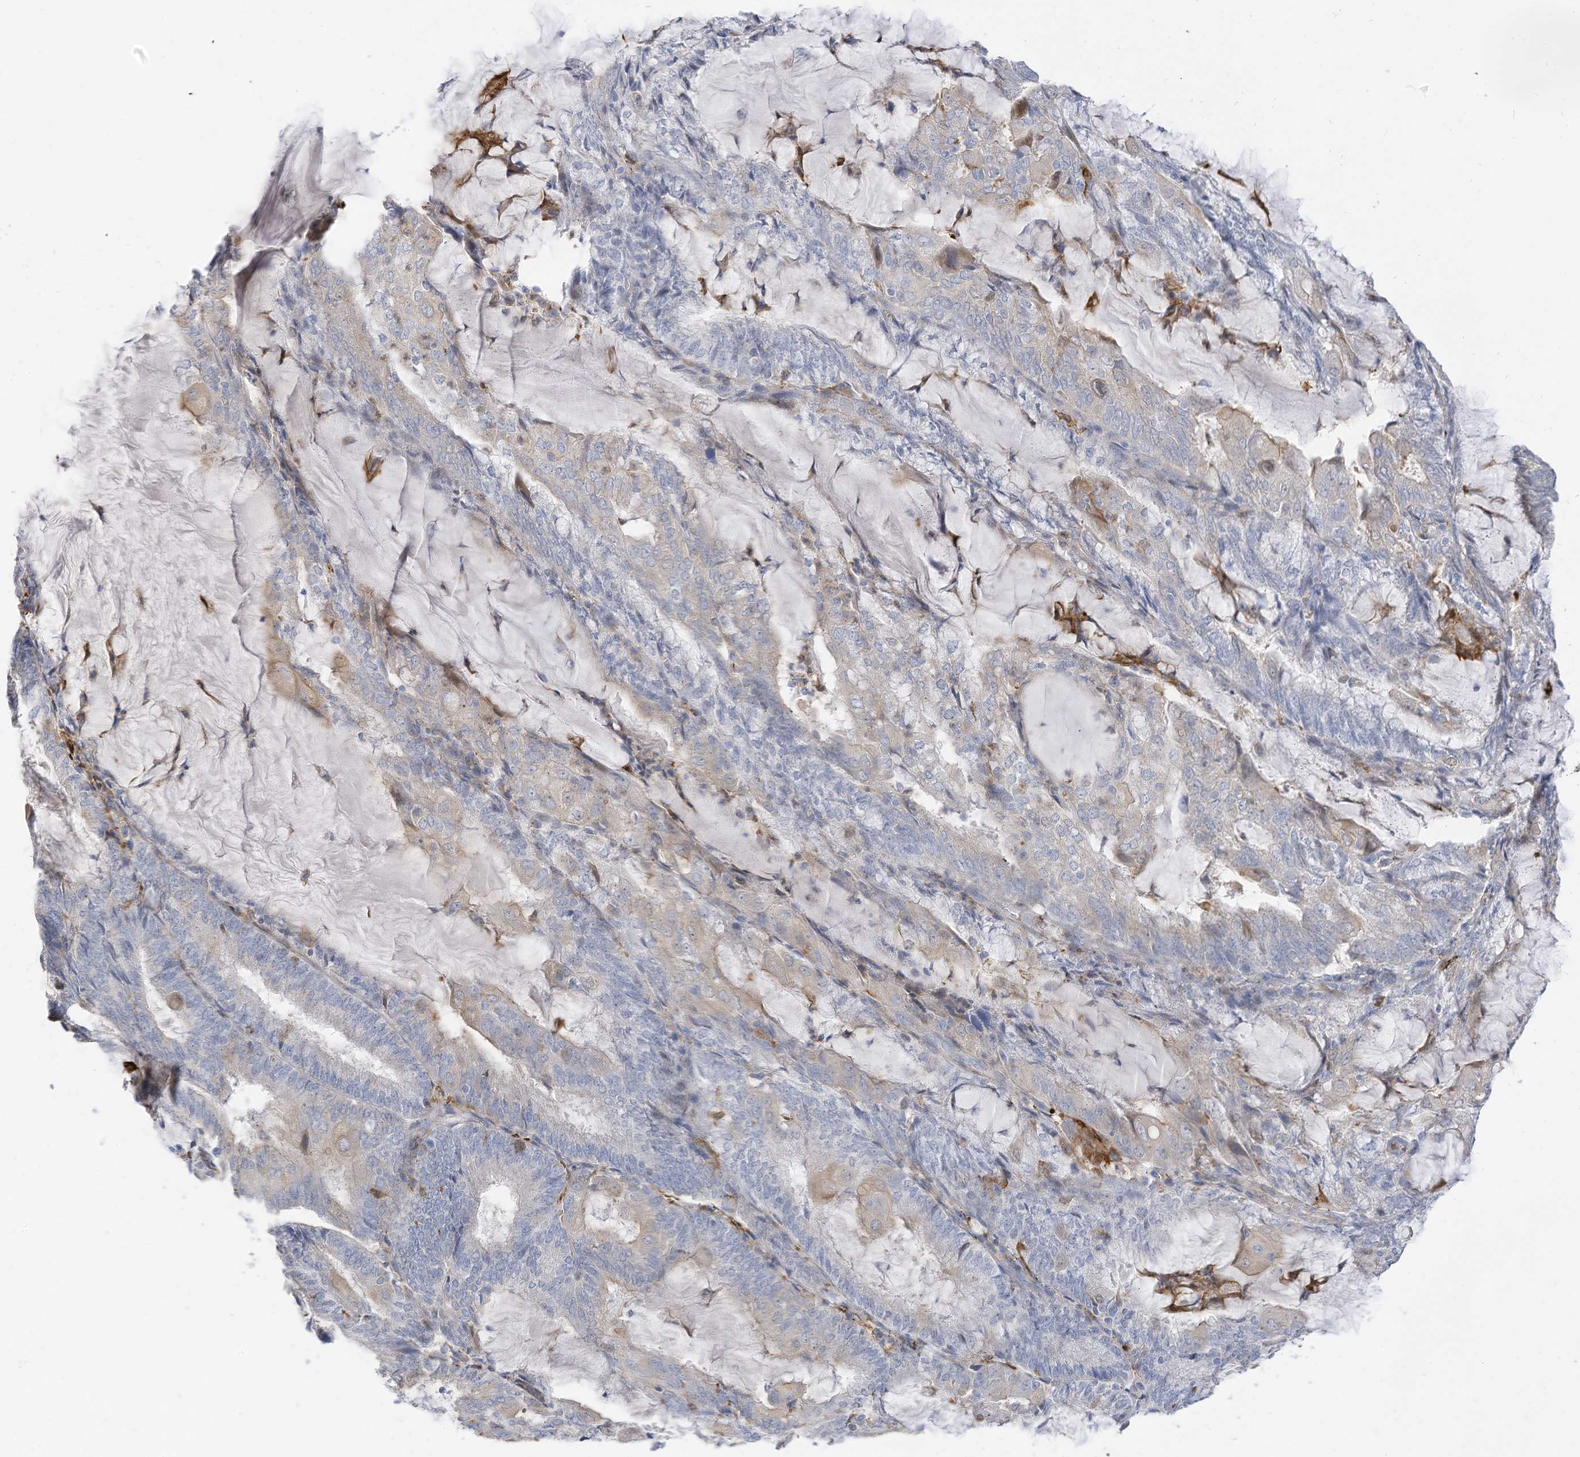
{"staining": {"intensity": "negative", "quantity": "none", "location": "none"}, "tissue": "endometrial cancer", "cell_type": "Tumor cells", "image_type": "cancer", "snomed": [{"axis": "morphology", "description": "Adenocarcinoma, NOS"}, {"axis": "topography", "description": "Endometrium"}], "caption": "This is a photomicrograph of immunohistochemistry staining of endometrial cancer (adenocarcinoma), which shows no staining in tumor cells.", "gene": "ATP13A1", "patient": {"sex": "female", "age": 81}}